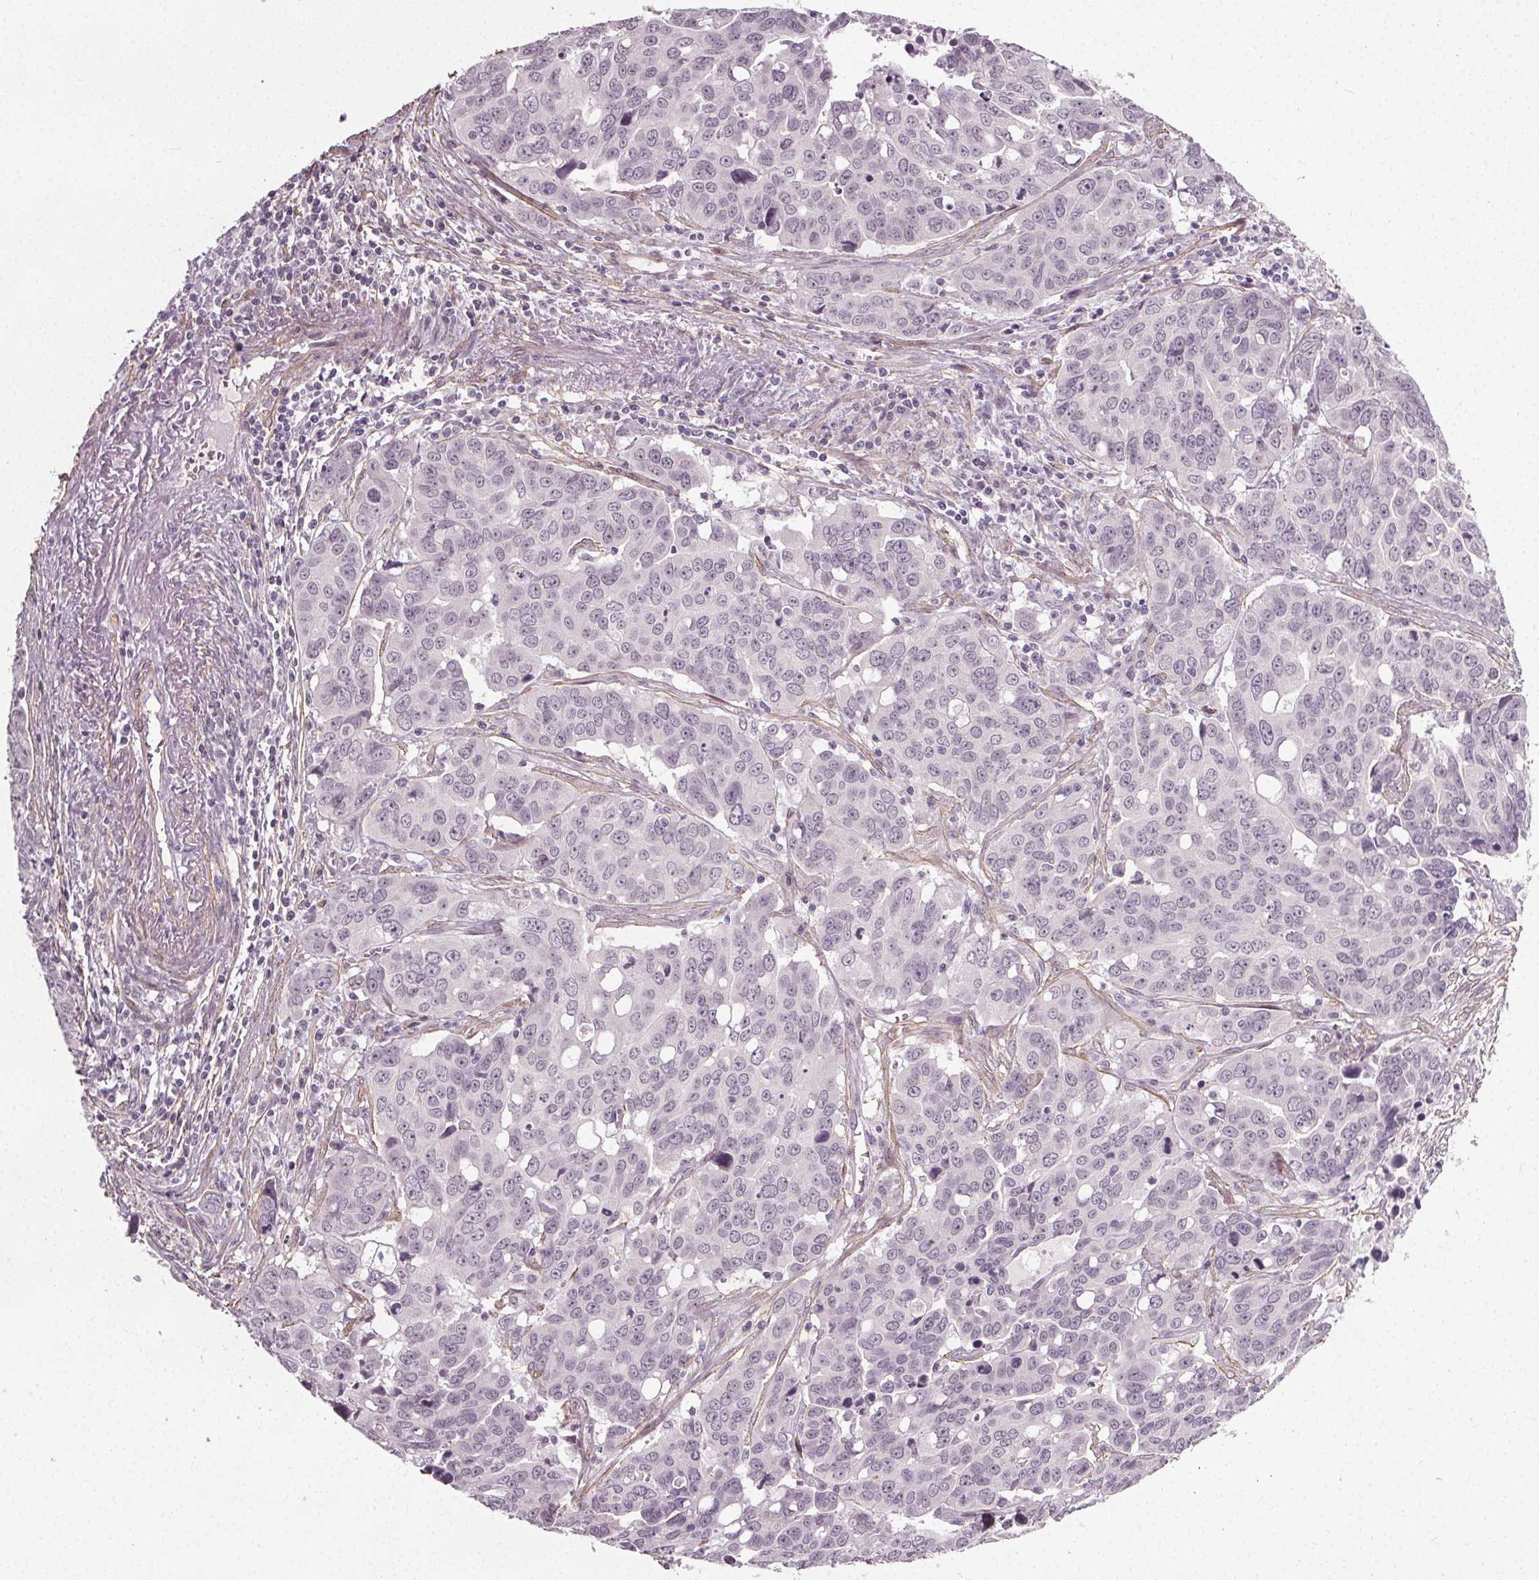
{"staining": {"intensity": "negative", "quantity": "none", "location": "none"}, "tissue": "ovarian cancer", "cell_type": "Tumor cells", "image_type": "cancer", "snomed": [{"axis": "morphology", "description": "Carcinoma, endometroid"}, {"axis": "topography", "description": "Ovary"}], "caption": "The photomicrograph exhibits no significant expression in tumor cells of endometroid carcinoma (ovarian).", "gene": "PKP1", "patient": {"sex": "female", "age": 78}}